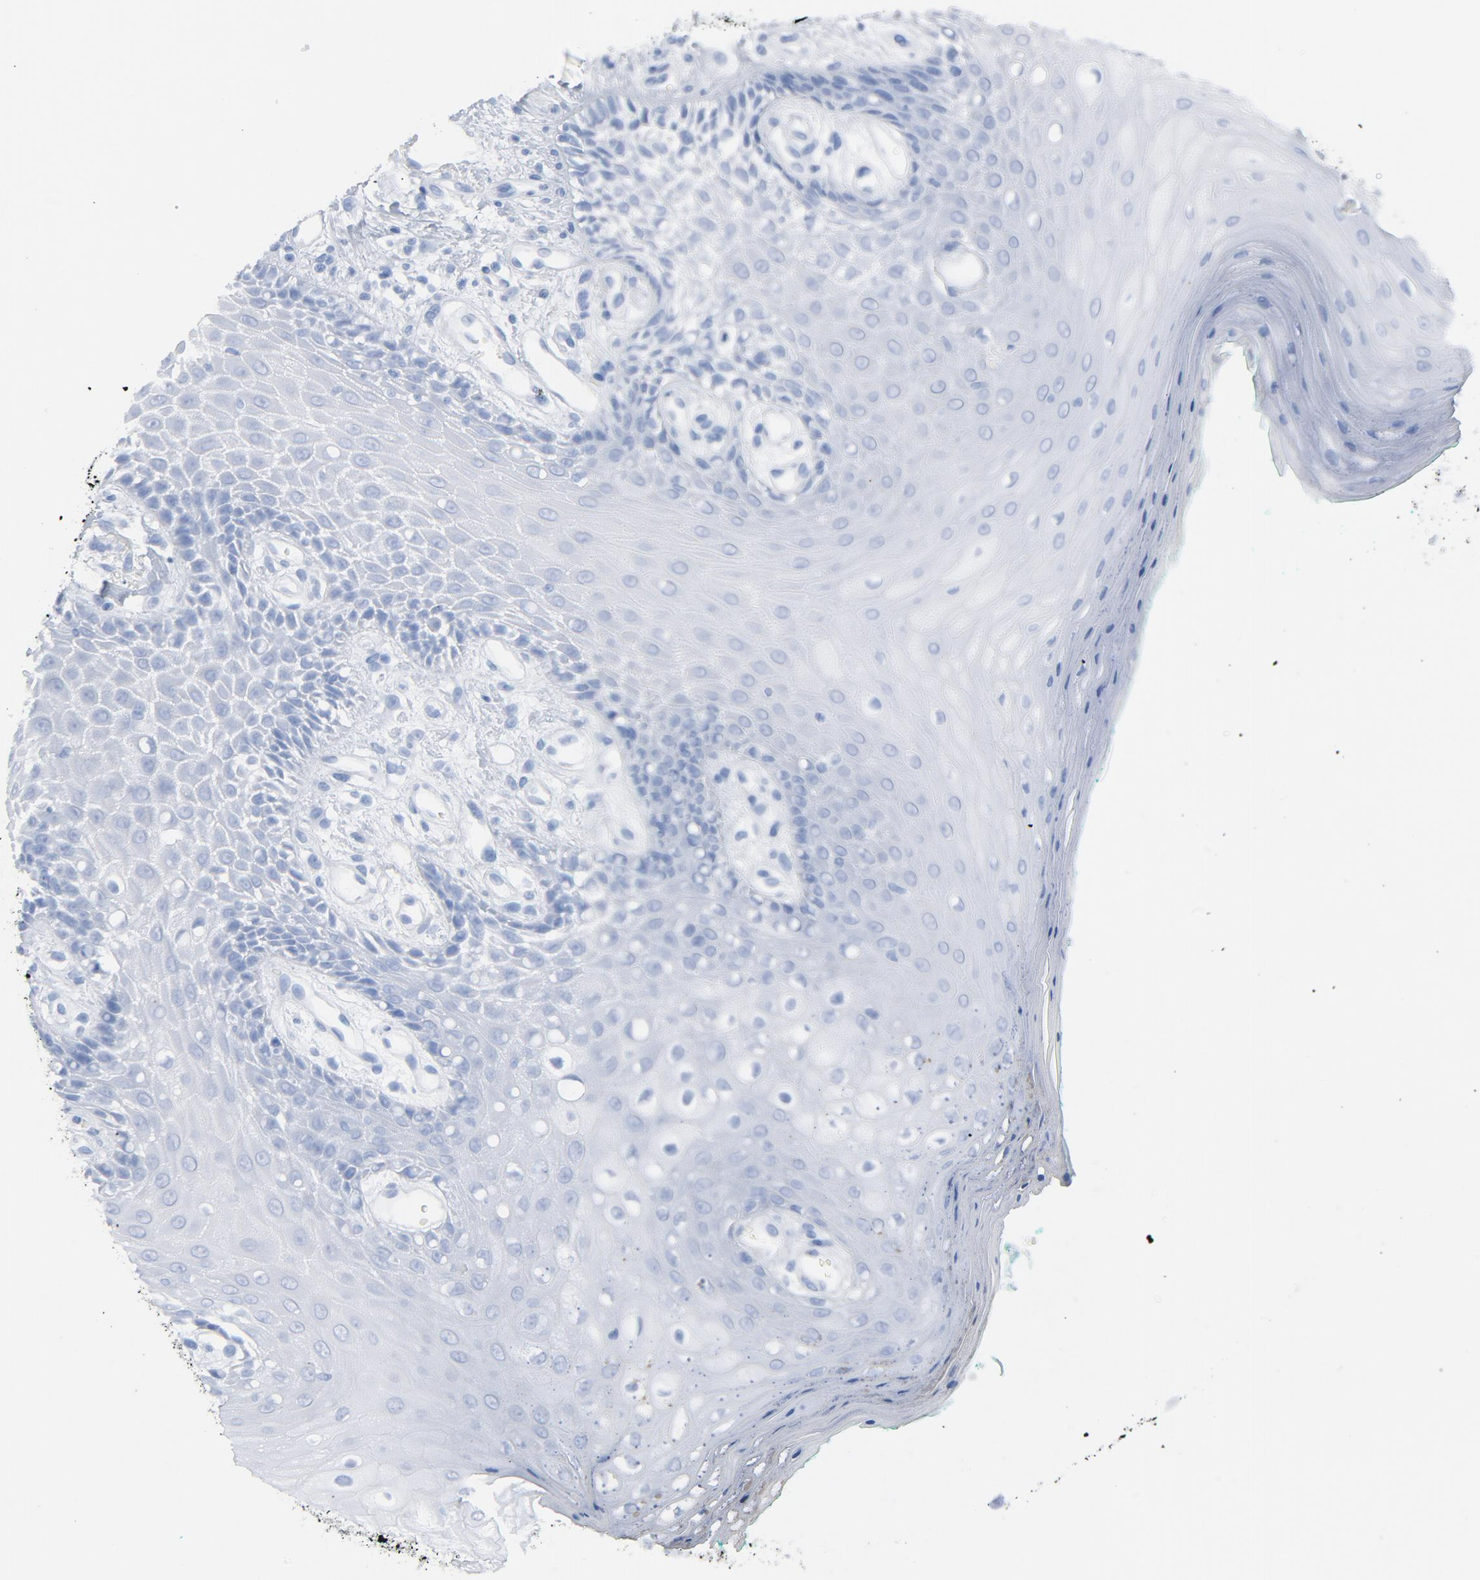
{"staining": {"intensity": "negative", "quantity": "none", "location": "none"}, "tissue": "oral mucosa", "cell_type": "Squamous epithelial cells", "image_type": "normal", "snomed": [{"axis": "morphology", "description": "Normal tissue, NOS"}, {"axis": "morphology", "description": "Squamous cell carcinoma, NOS"}, {"axis": "topography", "description": "Skeletal muscle"}, {"axis": "topography", "description": "Oral tissue"}, {"axis": "topography", "description": "Head-Neck"}], "caption": "There is no significant staining in squamous epithelial cells of oral mucosa. The staining was performed using DAB (3,3'-diaminobenzidine) to visualize the protein expression in brown, while the nuclei were stained in blue with hematoxylin (Magnification: 20x).", "gene": "C14orf119", "patient": {"sex": "female", "age": 84}}